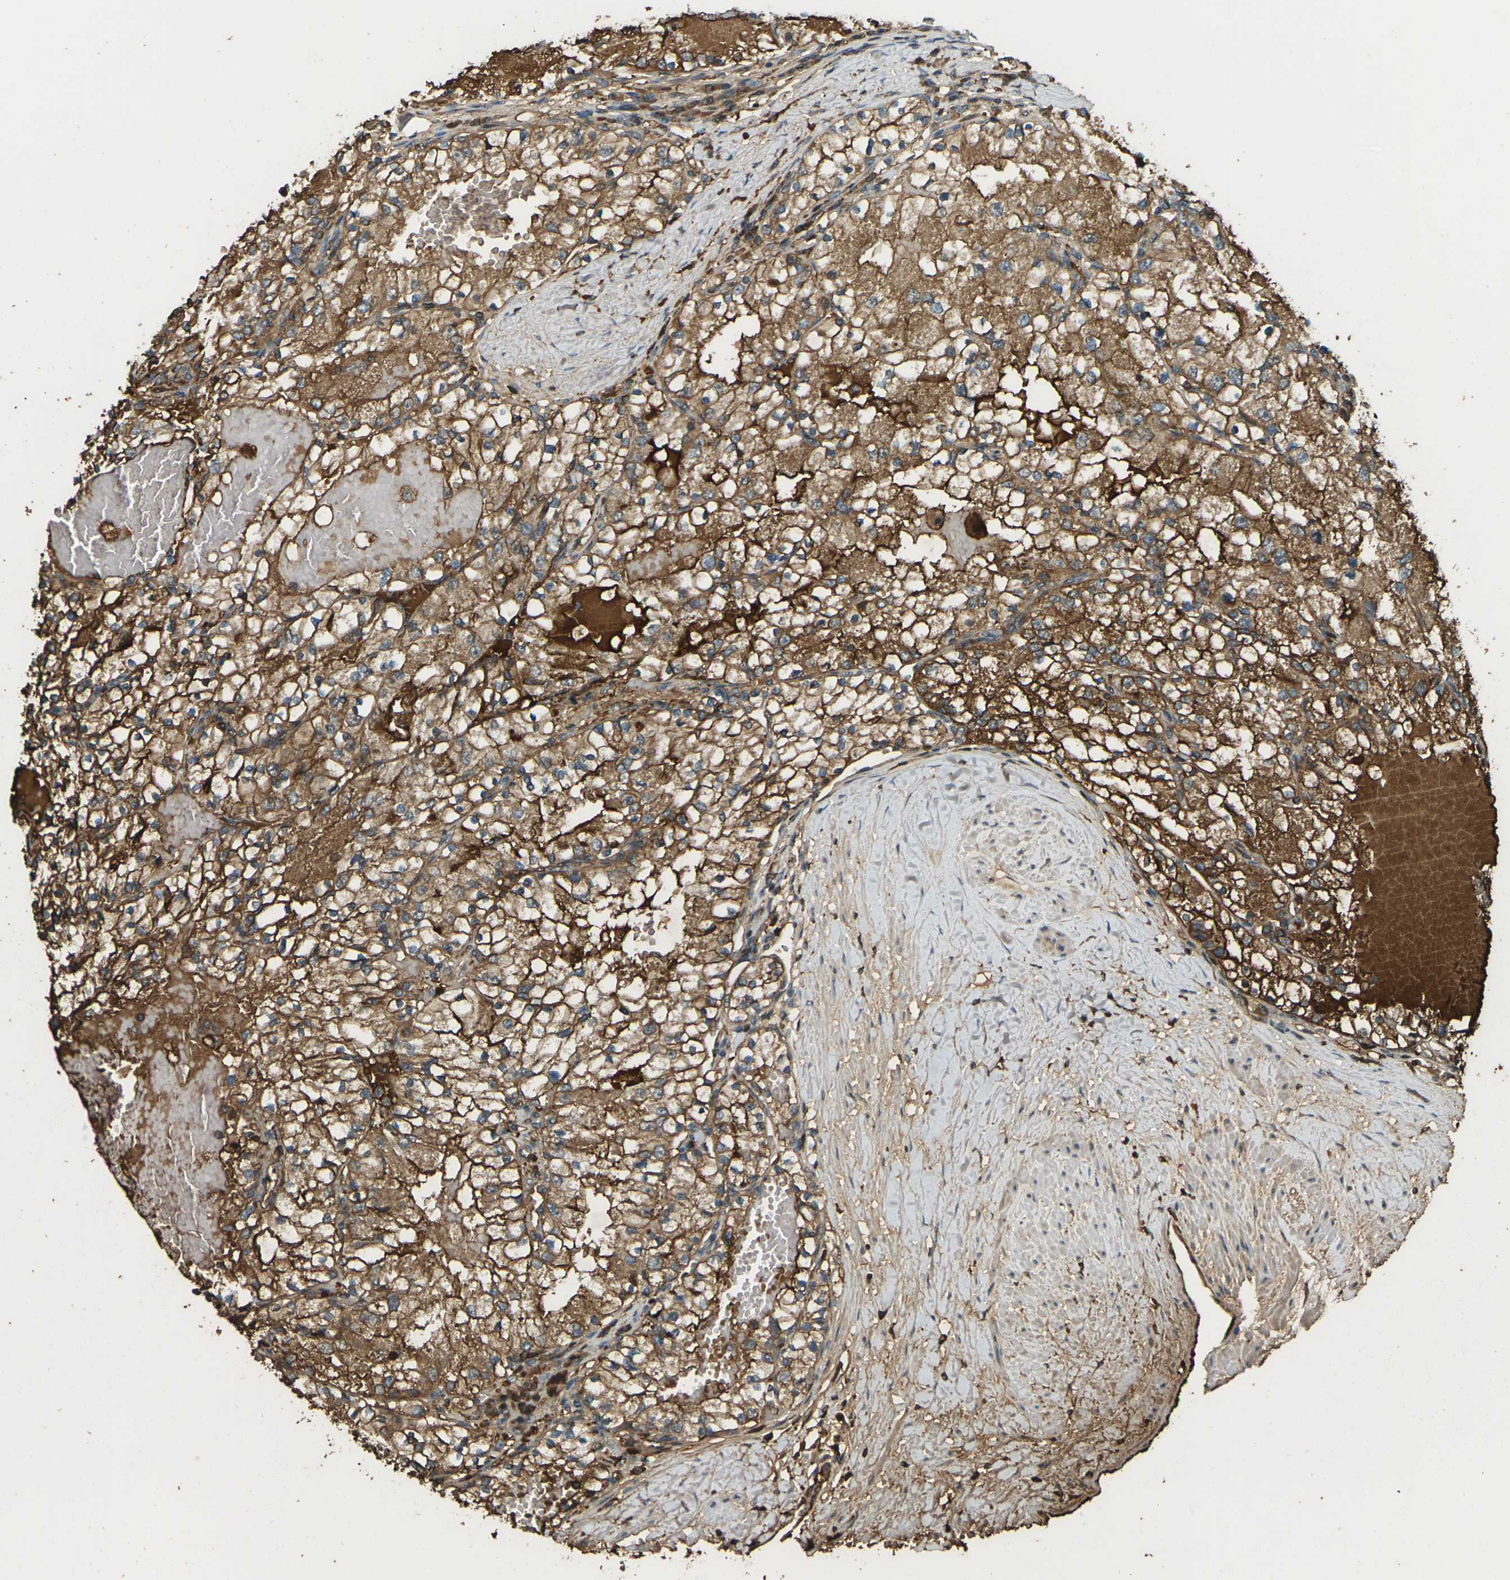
{"staining": {"intensity": "strong", "quantity": ">75%", "location": "cytoplasmic/membranous"}, "tissue": "renal cancer", "cell_type": "Tumor cells", "image_type": "cancer", "snomed": [{"axis": "morphology", "description": "Adenocarcinoma, NOS"}, {"axis": "topography", "description": "Kidney"}], "caption": "Immunohistochemistry of human adenocarcinoma (renal) demonstrates high levels of strong cytoplasmic/membranous positivity in about >75% of tumor cells.", "gene": "CYP1B1", "patient": {"sex": "male", "age": 68}}